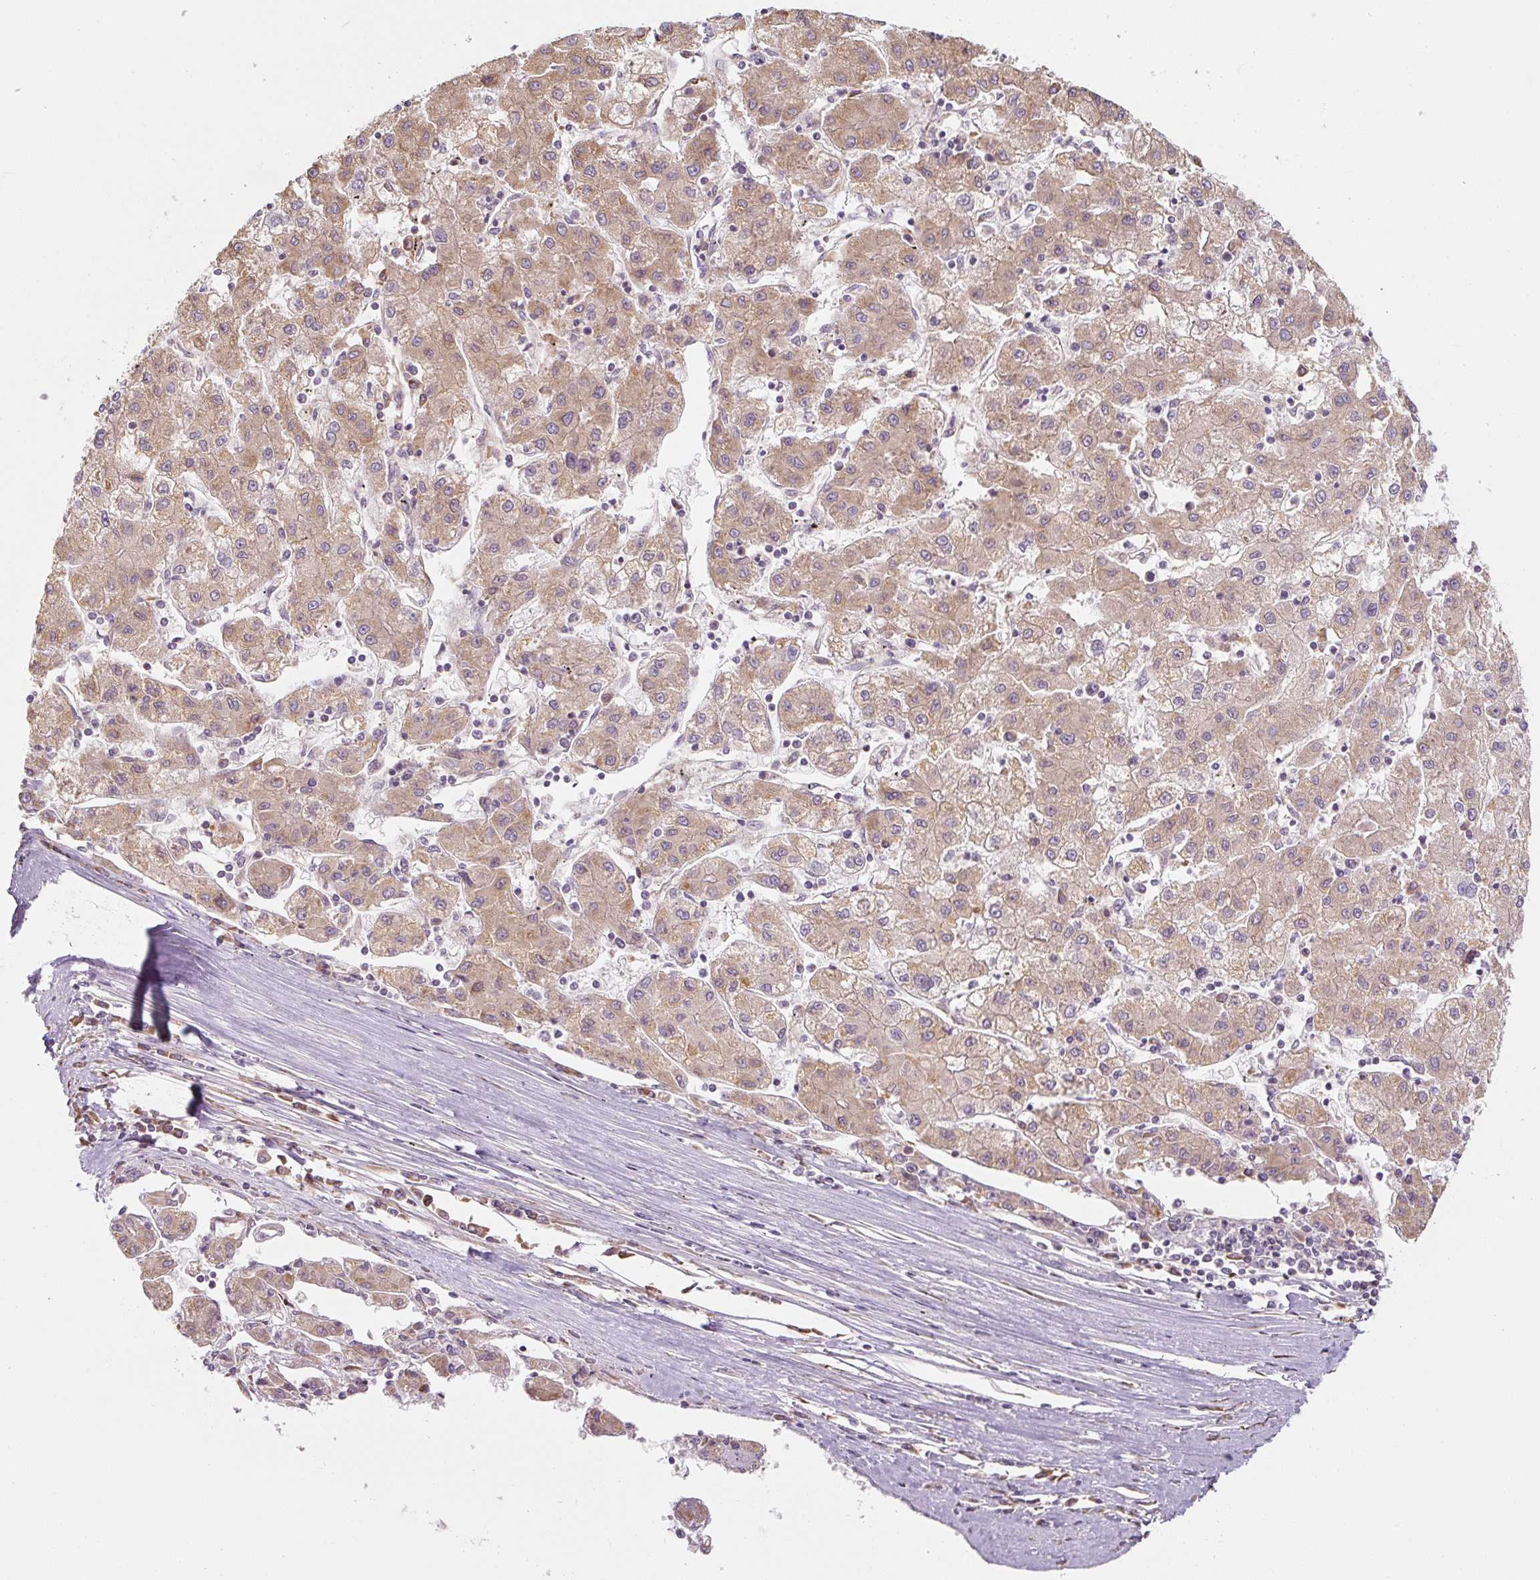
{"staining": {"intensity": "weak", "quantity": ">75%", "location": "cytoplasmic/membranous"}, "tissue": "liver cancer", "cell_type": "Tumor cells", "image_type": "cancer", "snomed": [{"axis": "morphology", "description": "Carcinoma, Hepatocellular, NOS"}, {"axis": "topography", "description": "Liver"}], "caption": "This image demonstrates immunohistochemistry staining of human liver cancer, with low weak cytoplasmic/membranous staining in about >75% of tumor cells.", "gene": "PRKCSH", "patient": {"sex": "male", "age": 72}}